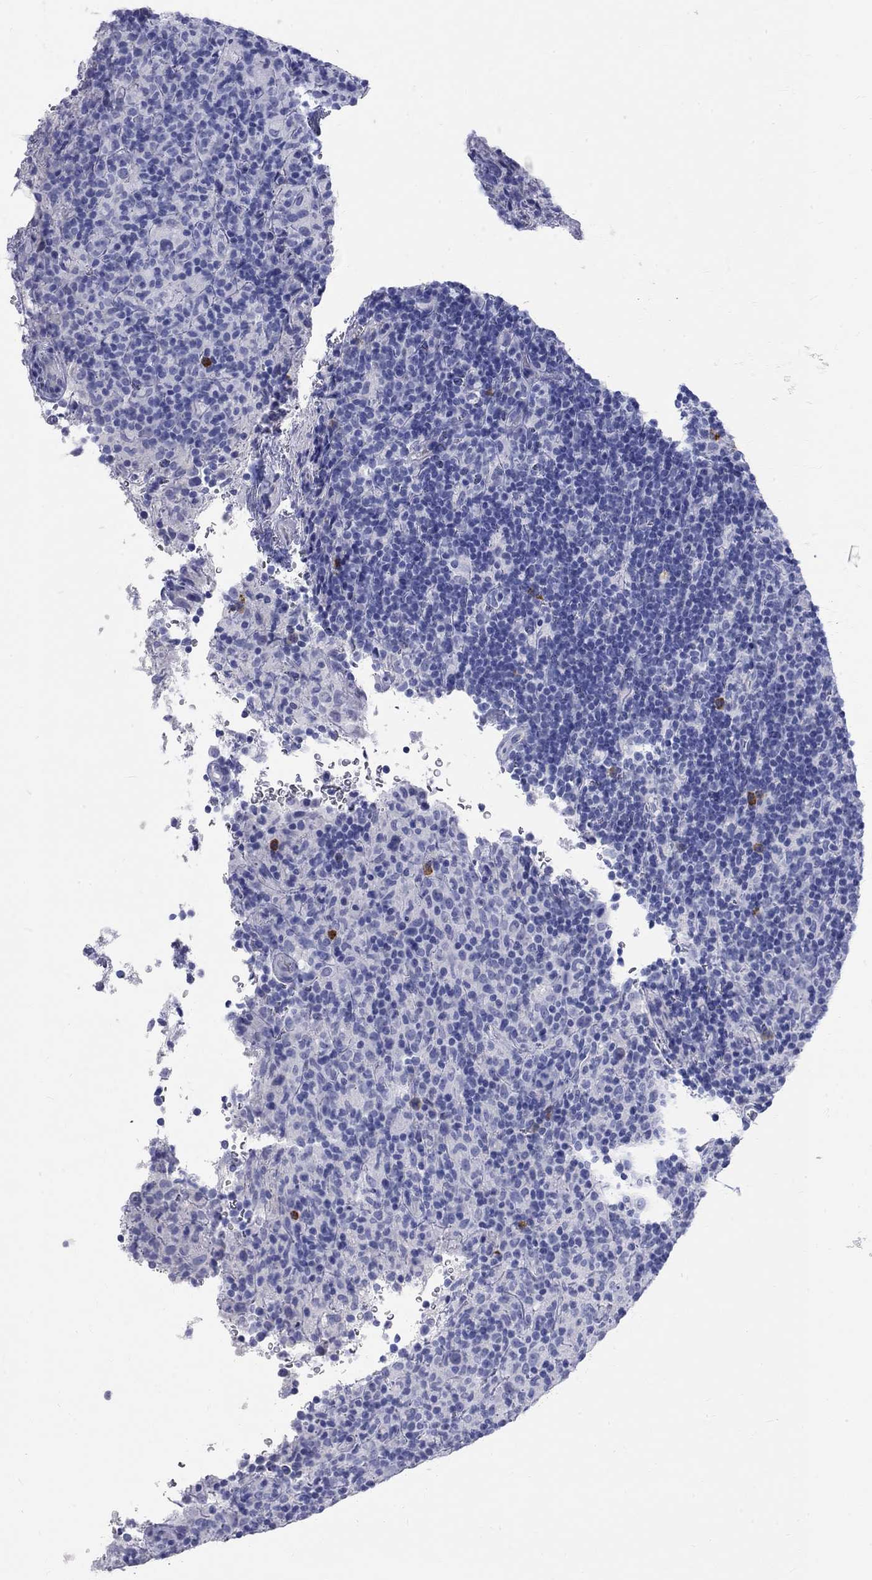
{"staining": {"intensity": "negative", "quantity": "none", "location": "none"}, "tissue": "lymphoma", "cell_type": "Tumor cells", "image_type": "cancer", "snomed": [{"axis": "morphology", "description": "Hodgkin's disease, NOS"}, {"axis": "topography", "description": "Lymph node"}], "caption": "A high-resolution histopathology image shows IHC staining of Hodgkin's disease, which demonstrates no significant positivity in tumor cells. Nuclei are stained in blue.", "gene": "PHOX2B", "patient": {"sex": "male", "age": 70}}